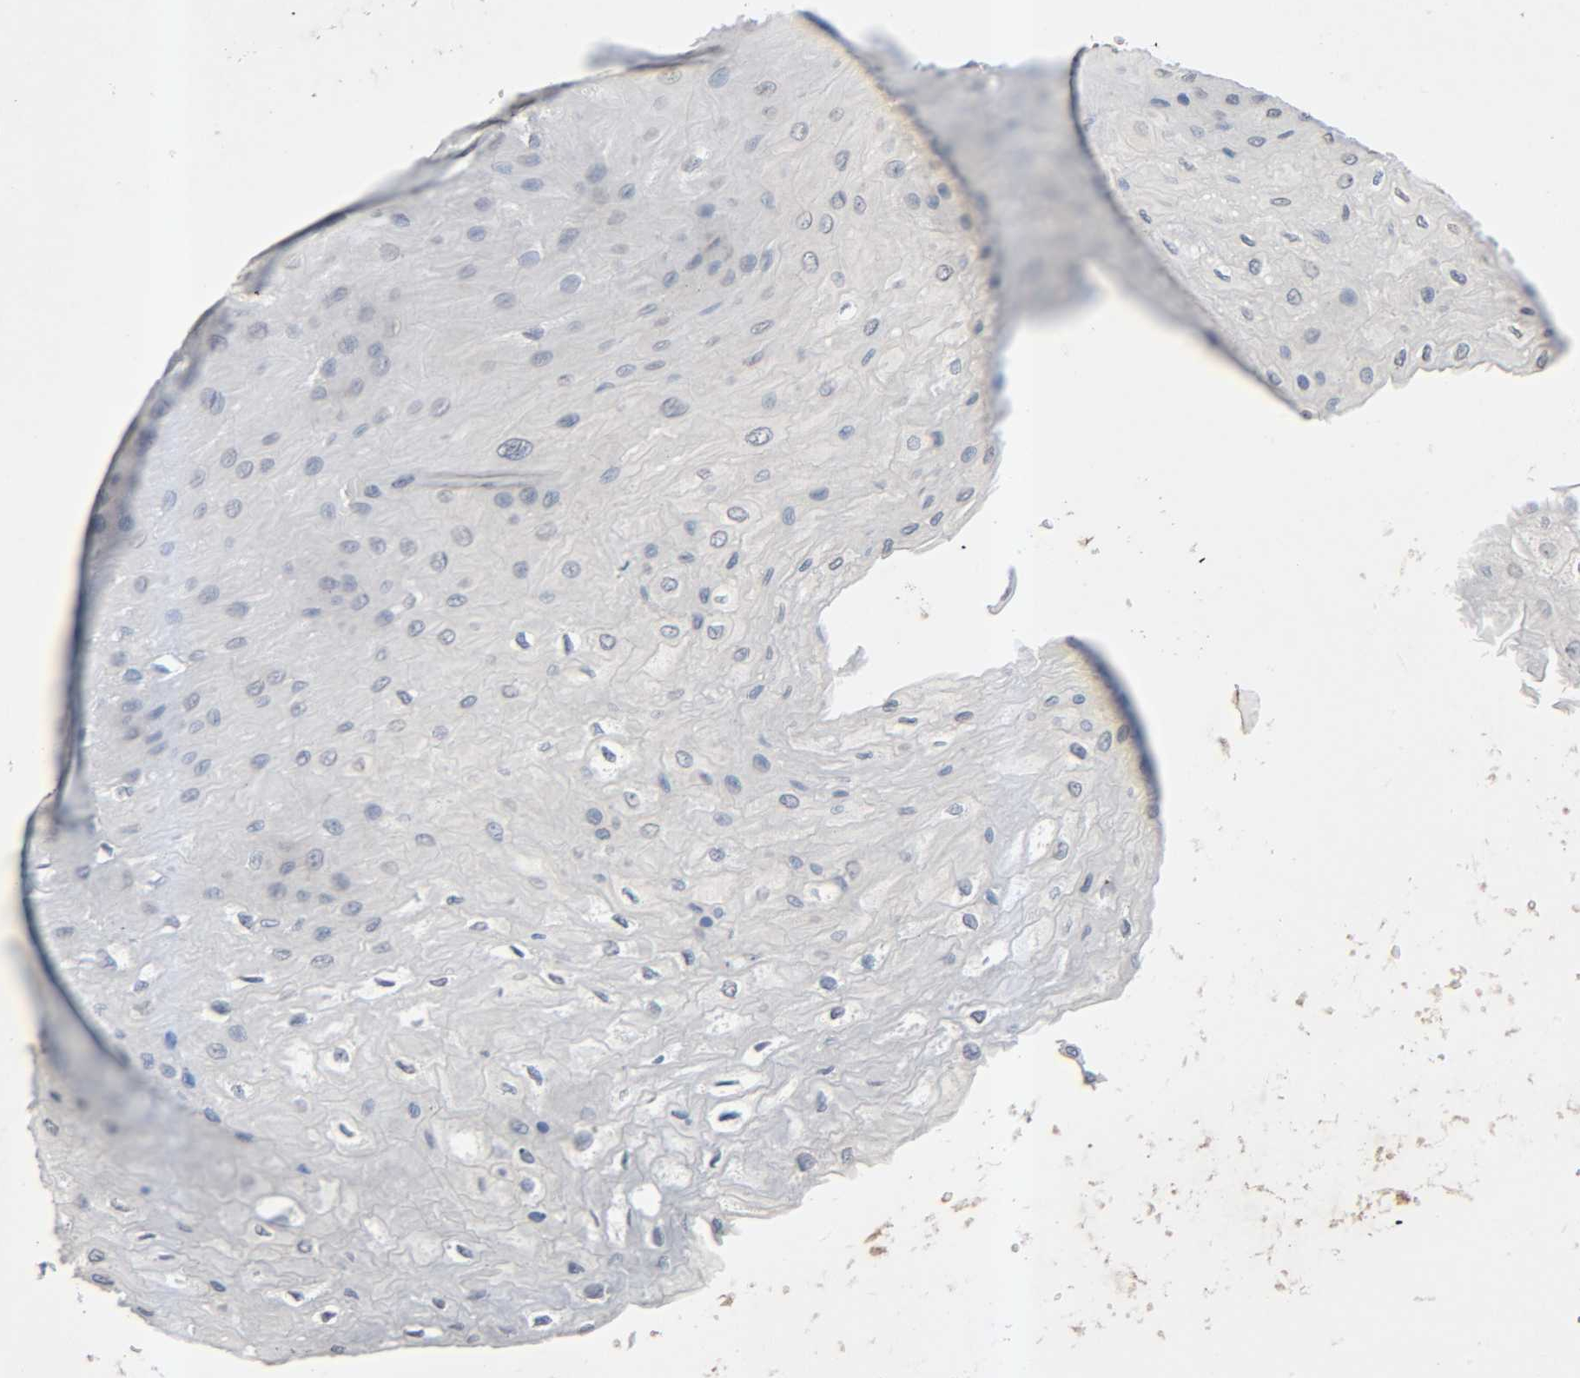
{"staining": {"intensity": "weak", "quantity": "25%-75%", "location": "cytoplasmic/membranous"}, "tissue": "esophagus", "cell_type": "Squamous epithelial cells", "image_type": "normal", "snomed": [{"axis": "morphology", "description": "Normal tissue, NOS"}, {"axis": "topography", "description": "Esophagus"}], "caption": "About 25%-75% of squamous epithelial cells in normal human esophagus show weak cytoplasmic/membranous protein staining as visualized by brown immunohistochemical staining.", "gene": "PTK2", "patient": {"sex": "female", "age": 72}}